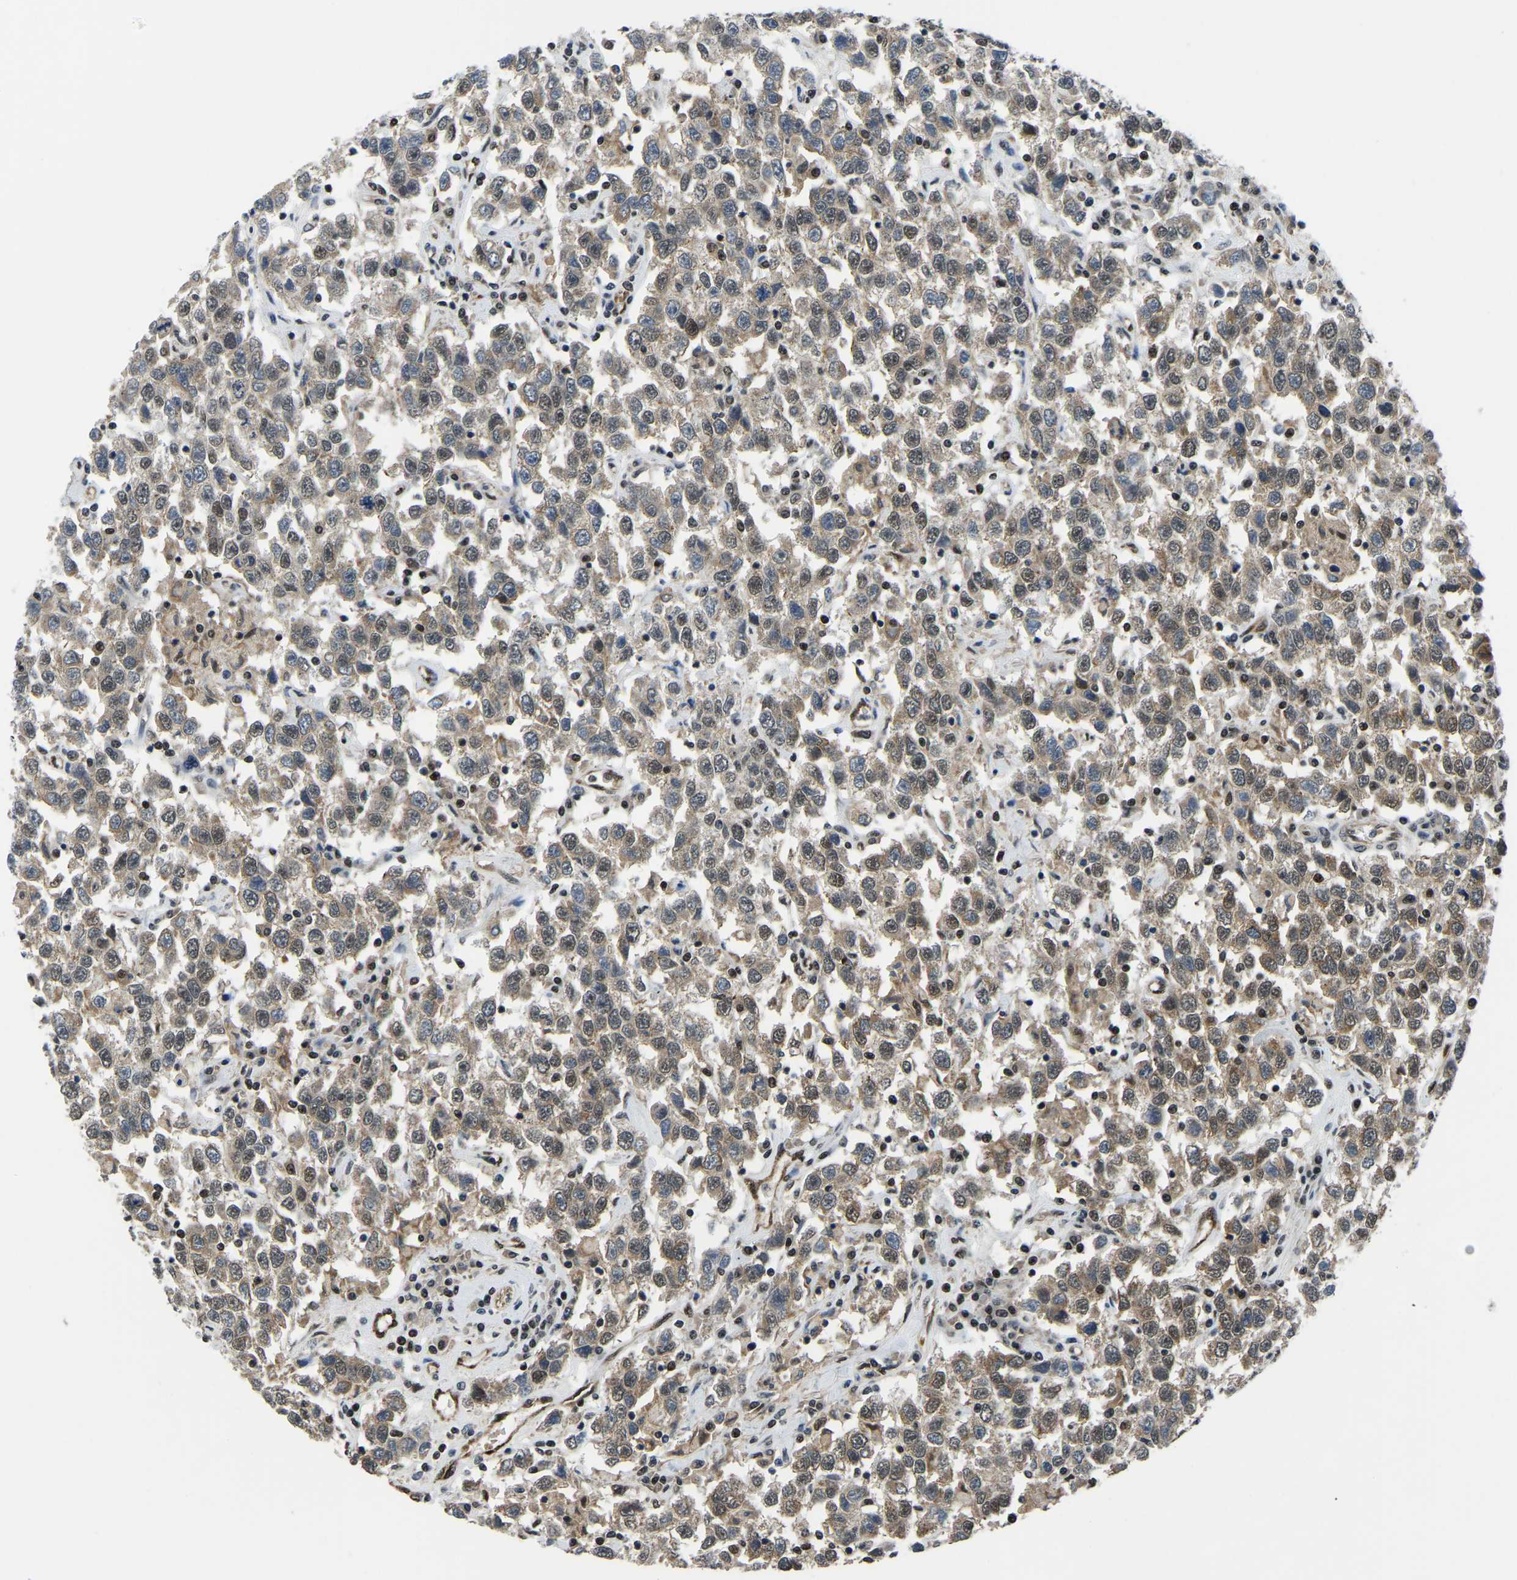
{"staining": {"intensity": "moderate", "quantity": ">75%", "location": "cytoplasmic/membranous,nuclear"}, "tissue": "testis cancer", "cell_type": "Tumor cells", "image_type": "cancer", "snomed": [{"axis": "morphology", "description": "Seminoma, NOS"}, {"axis": "topography", "description": "Testis"}], "caption": "Human seminoma (testis) stained with a brown dye demonstrates moderate cytoplasmic/membranous and nuclear positive expression in about >75% of tumor cells.", "gene": "DFFA", "patient": {"sex": "male", "age": 41}}